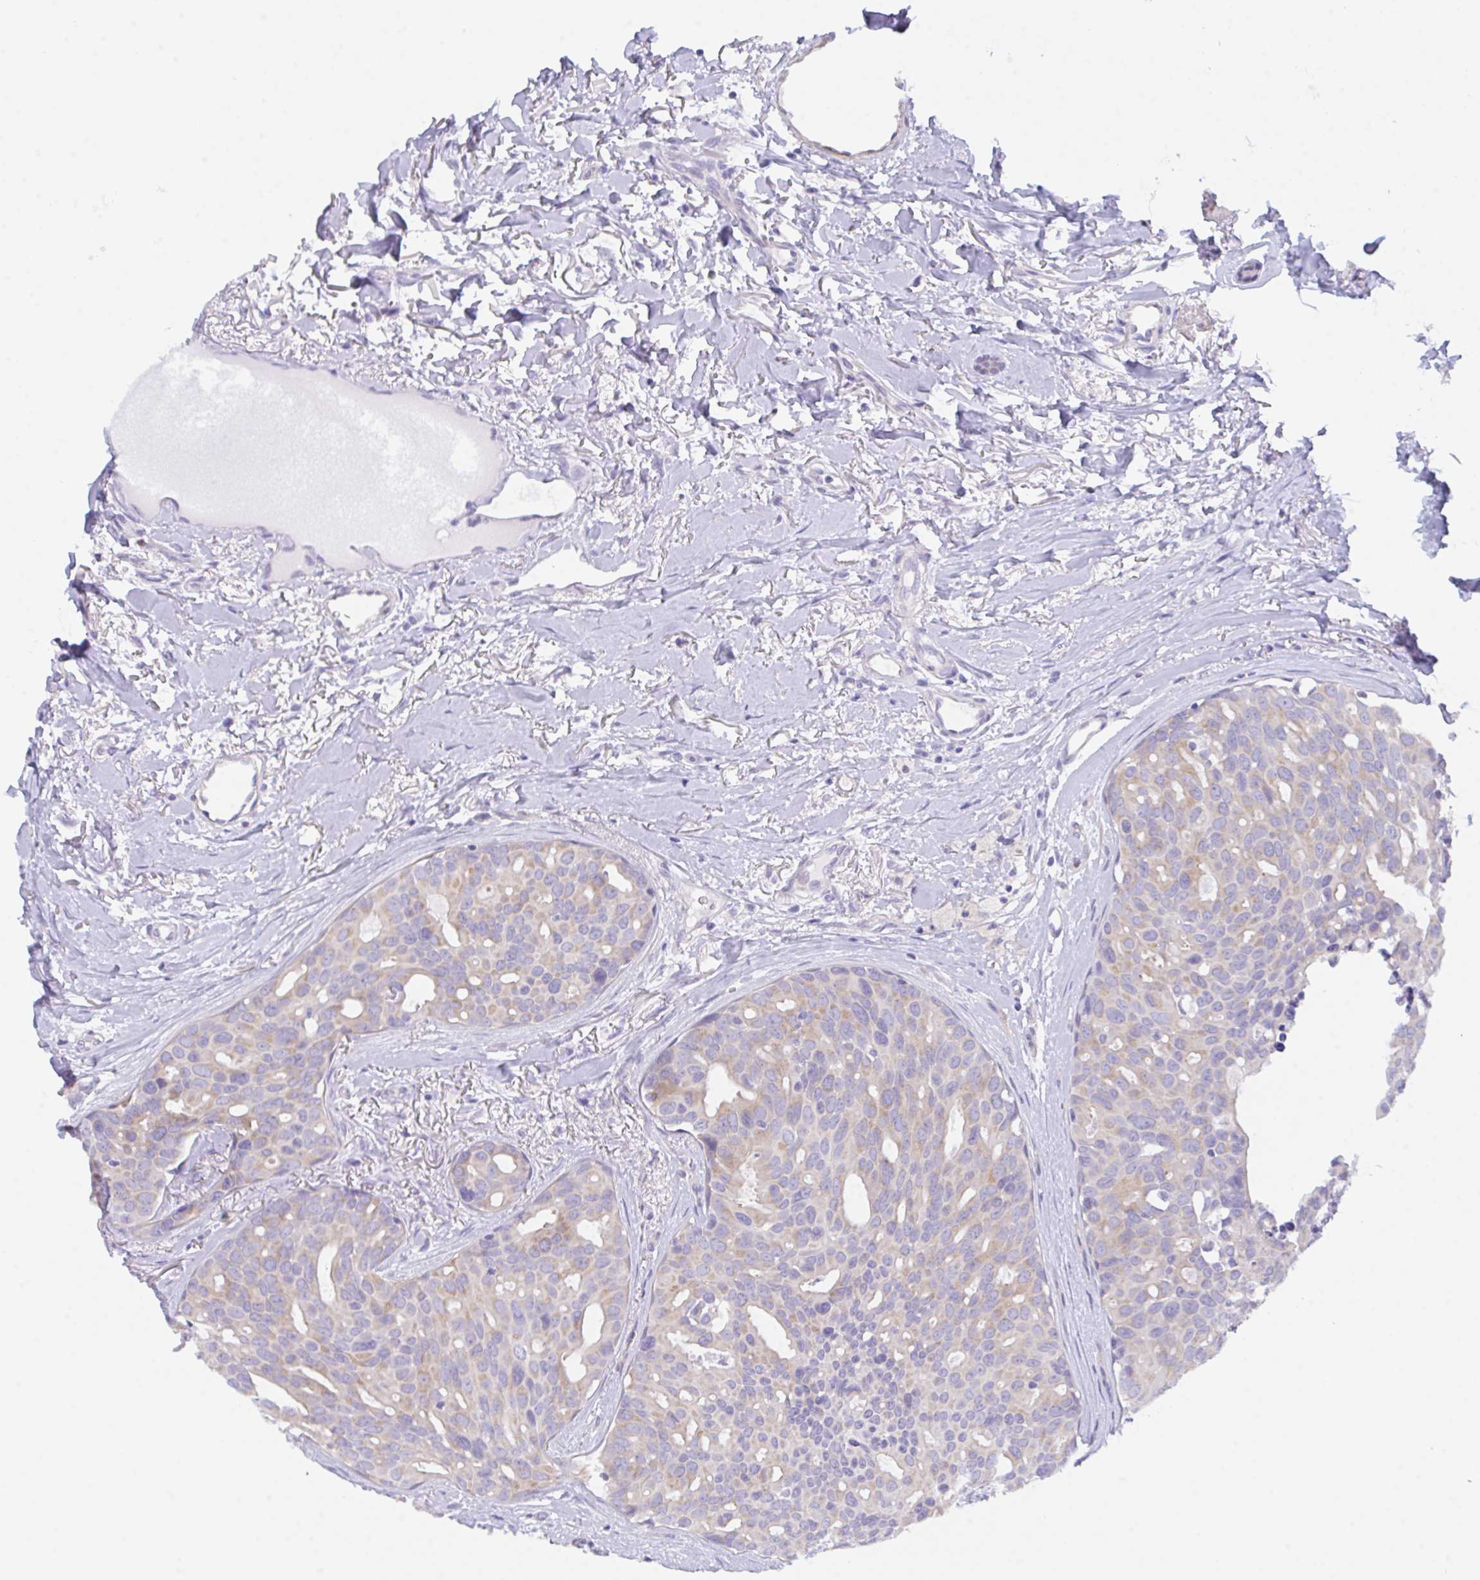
{"staining": {"intensity": "weak", "quantity": "<25%", "location": "cytoplasmic/membranous"}, "tissue": "breast cancer", "cell_type": "Tumor cells", "image_type": "cancer", "snomed": [{"axis": "morphology", "description": "Duct carcinoma"}, {"axis": "topography", "description": "Breast"}], "caption": "Photomicrograph shows no significant protein positivity in tumor cells of intraductal carcinoma (breast). (DAB (3,3'-diaminobenzidine) immunohistochemistry with hematoxylin counter stain).", "gene": "CEP170B", "patient": {"sex": "female", "age": 54}}